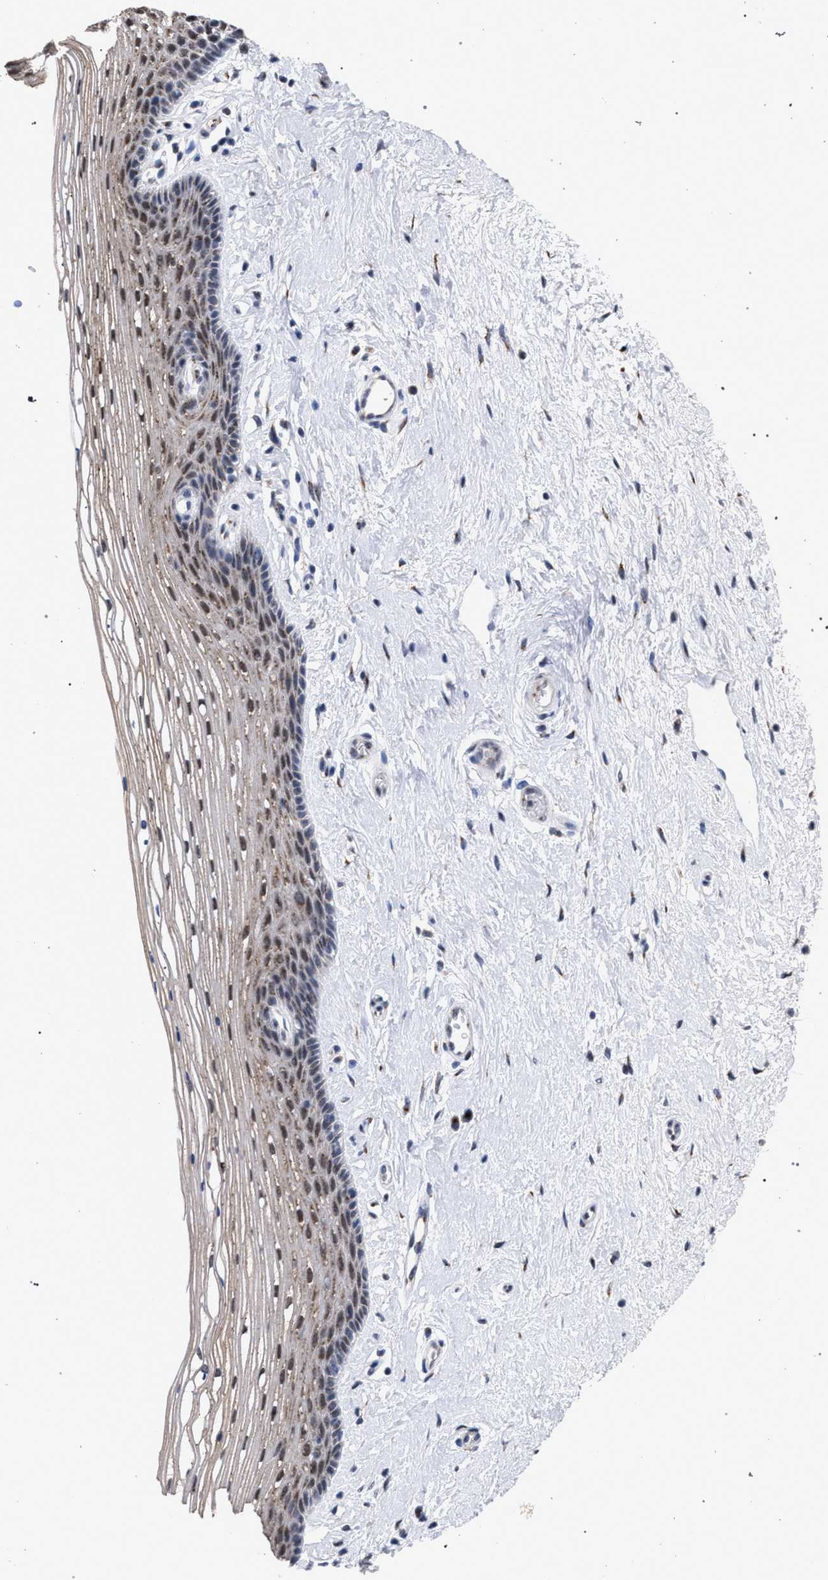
{"staining": {"intensity": "moderate", "quantity": ">75%", "location": "cytoplasmic/membranous"}, "tissue": "vagina", "cell_type": "Squamous epithelial cells", "image_type": "normal", "snomed": [{"axis": "morphology", "description": "Normal tissue, NOS"}, {"axis": "topography", "description": "Vagina"}], "caption": "Moderate cytoplasmic/membranous positivity for a protein is appreciated in about >75% of squamous epithelial cells of benign vagina using immunohistochemistry.", "gene": "GOLGA2", "patient": {"sex": "female", "age": 46}}